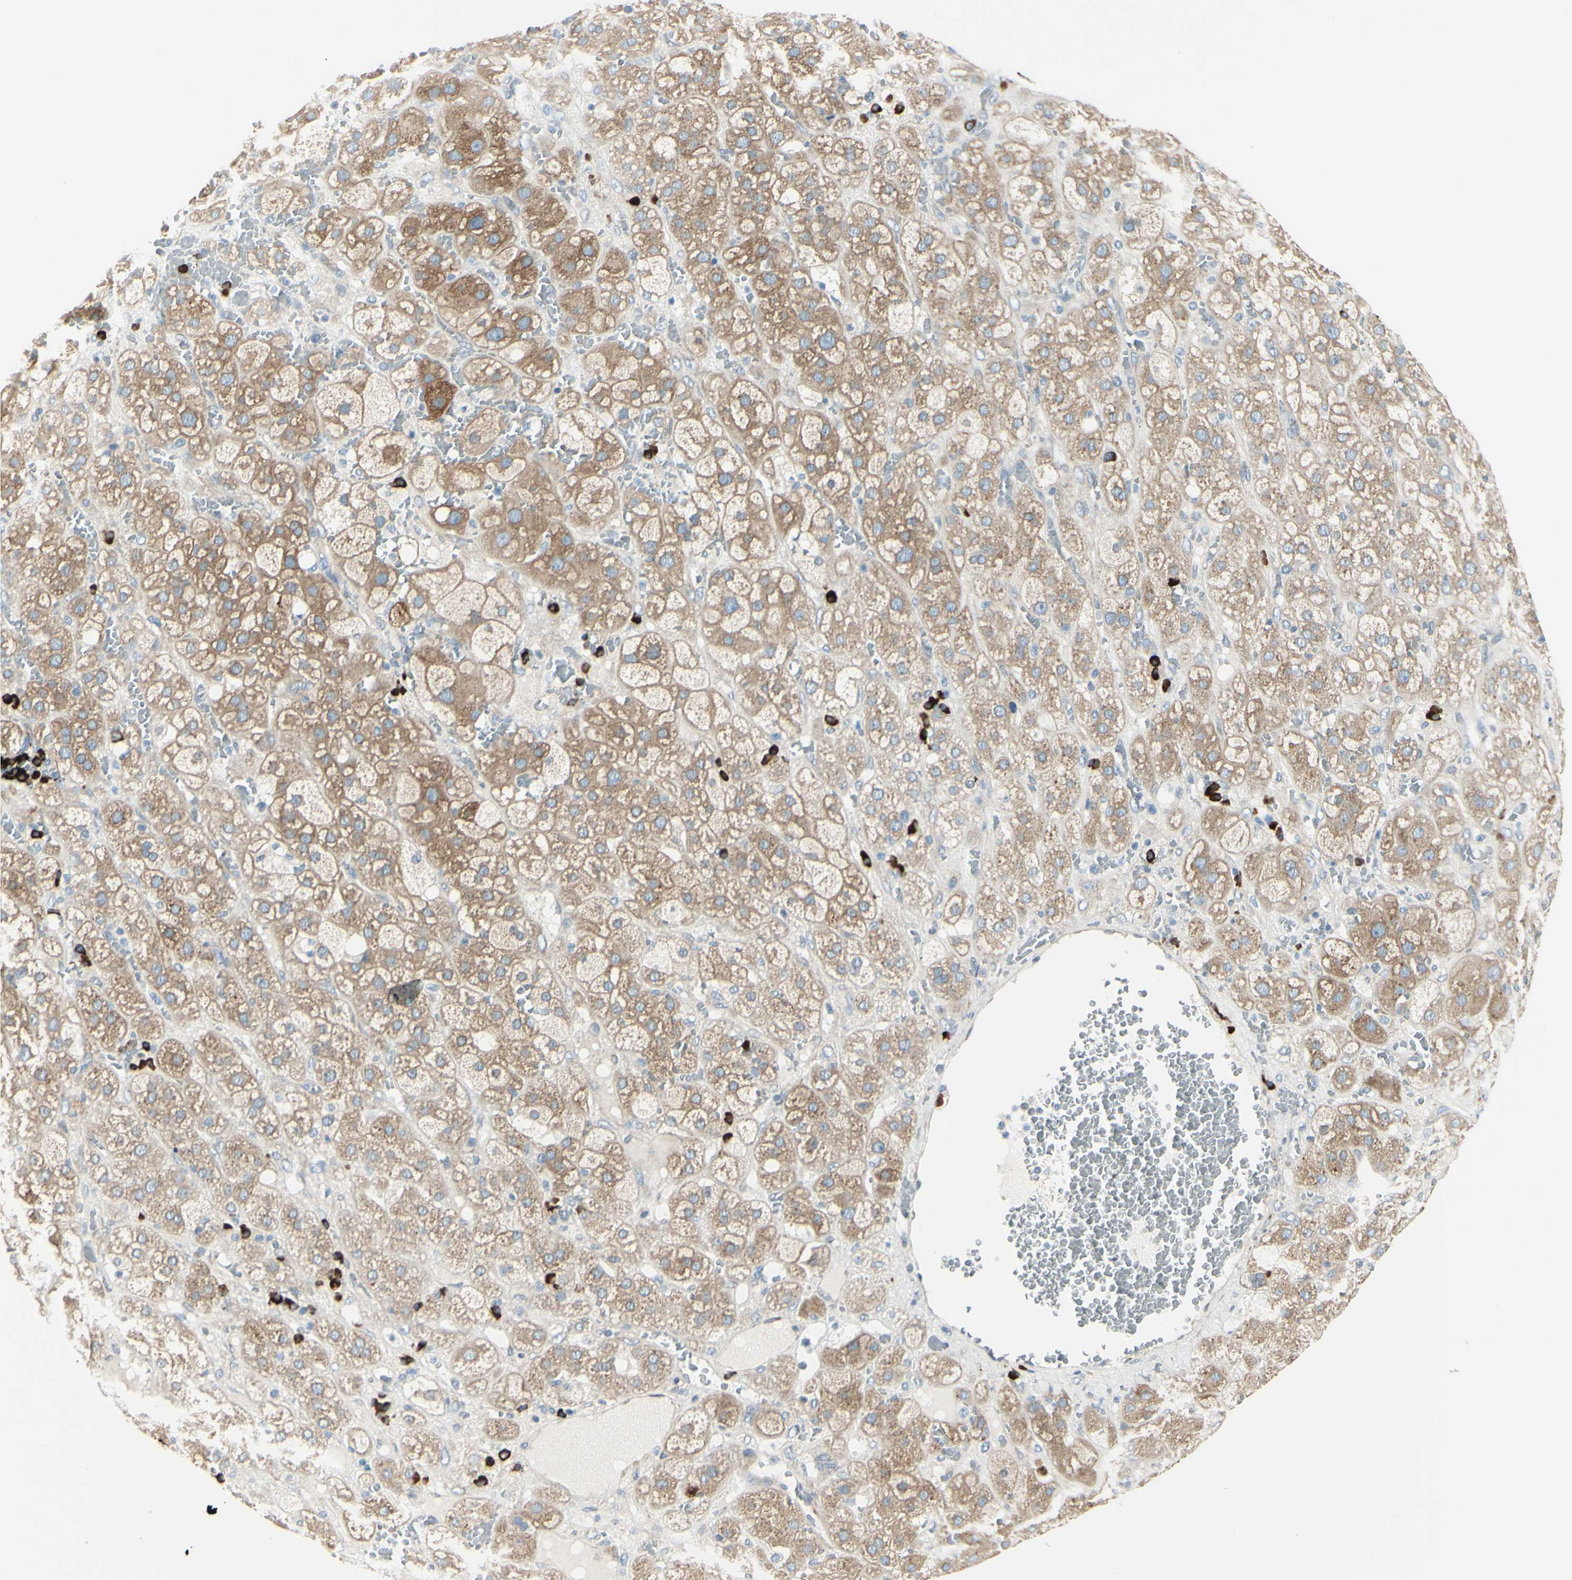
{"staining": {"intensity": "moderate", "quantity": ">75%", "location": "cytoplasmic/membranous"}, "tissue": "adrenal gland", "cell_type": "Glandular cells", "image_type": "normal", "snomed": [{"axis": "morphology", "description": "Normal tissue, NOS"}, {"axis": "topography", "description": "Adrenal gland"}], "caption": "The photomicrograph displays a brown stain indicating the presence of a protein in the cytoplasmic/membranous of glandular cells in adrenal gland. (DAB = brown stain, brightfield microscopy at high magnification).", "gene": "SELENOS", "patient": {"sex": "female", "age": 47}}